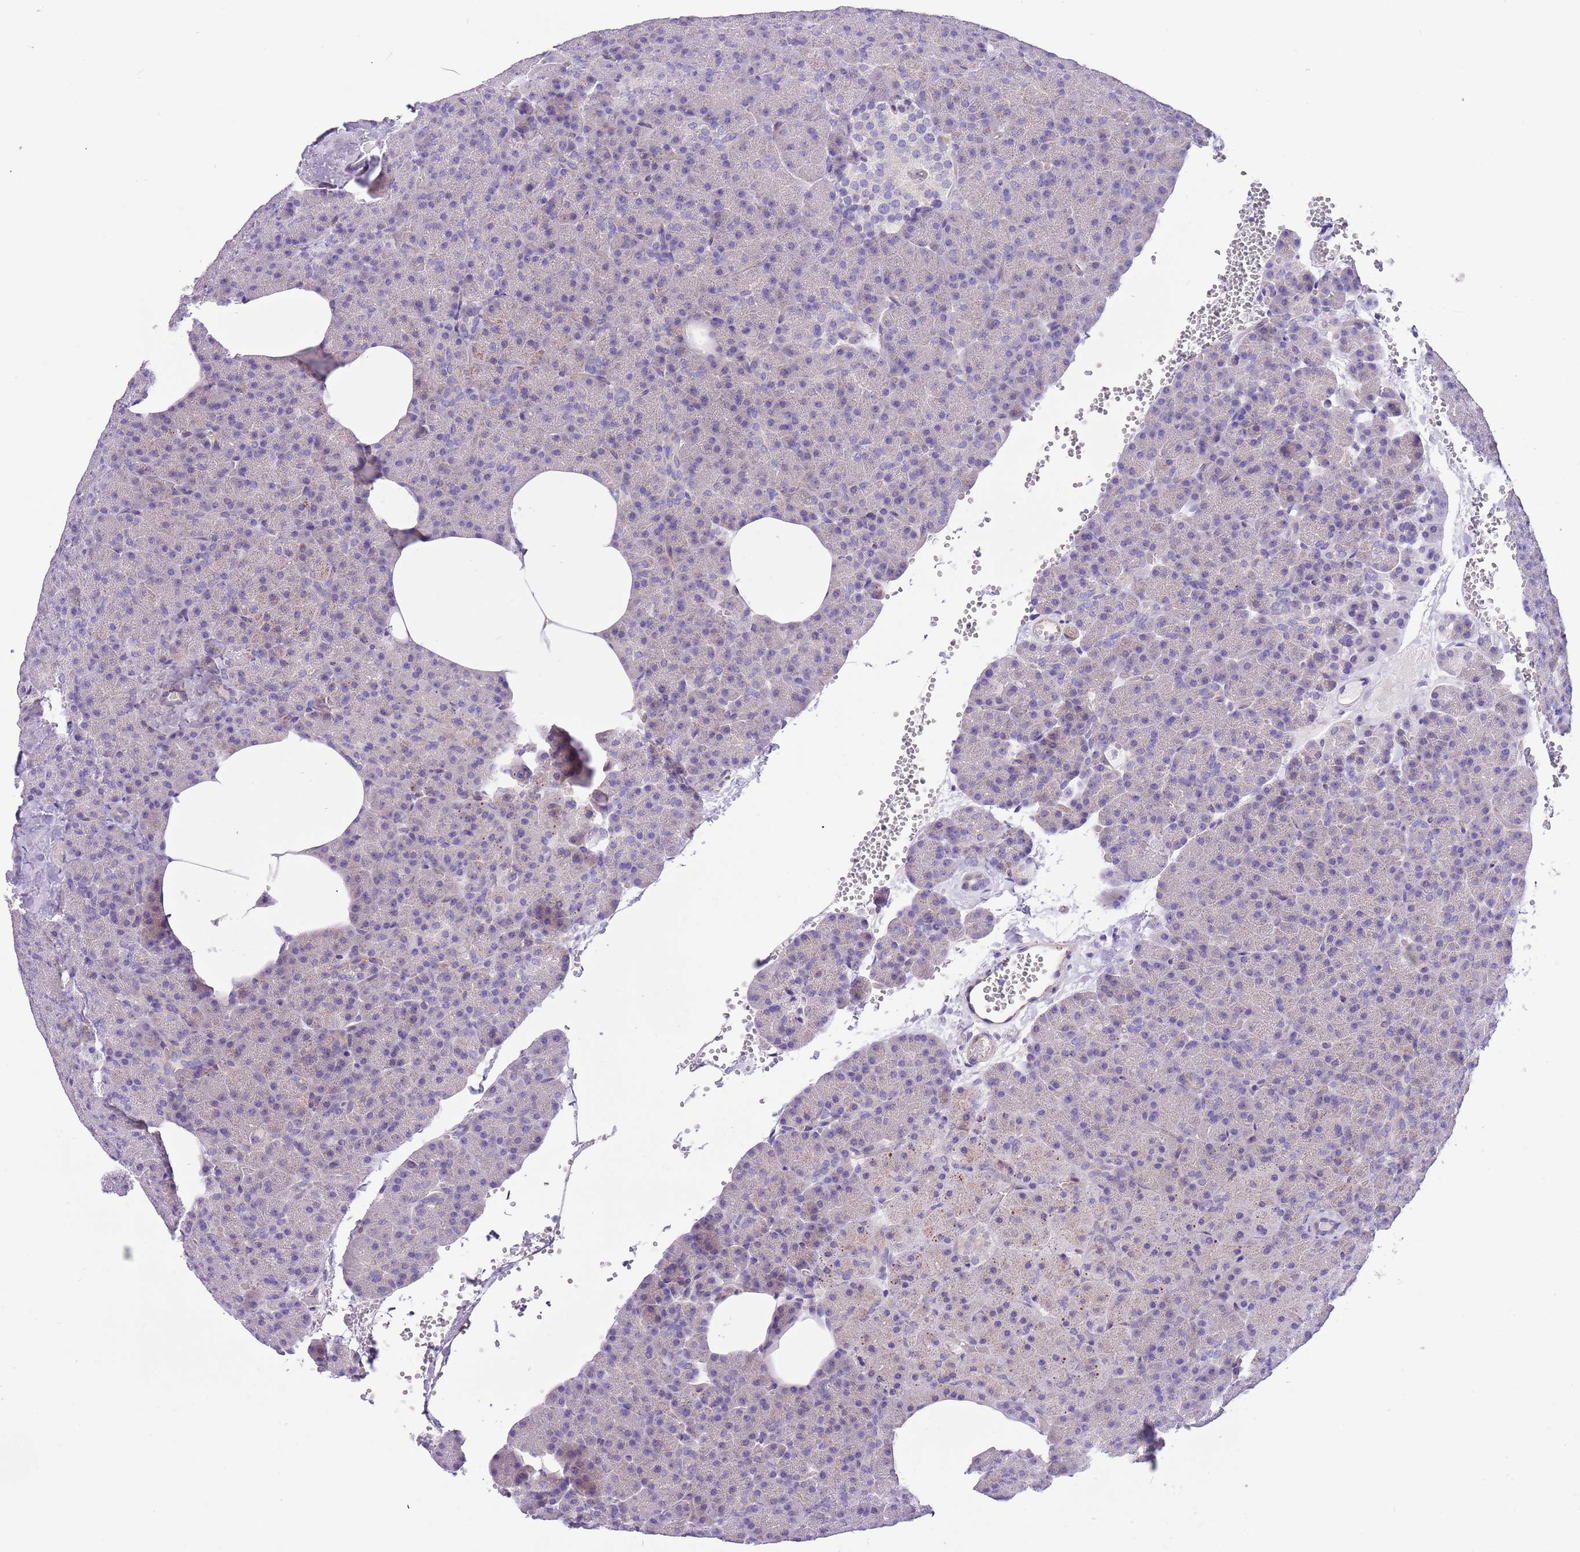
{"staining": {"intensity": "negative", "quantity": "none", "location": "none"}, "tissue": "pancreas", "cell_type": "Exocrine glandular cells", "image_type": "normal", "snomed": [{"axis": "morphology", "description": "Normal tissue, NOS"}, {"axis": "morphology", "description": "Carcinoid, malignant, NOS"}, {"axis": "topography", "description": "Pancreas"}], "caption": "DAB (3,3'-diaminobenzidine) immunohistochemical staining of normal pancreas displays no significant positivity in exocrine glandular cells.", "gene": "SERINC3", "patient": {"sex": "female", "age": 35}}